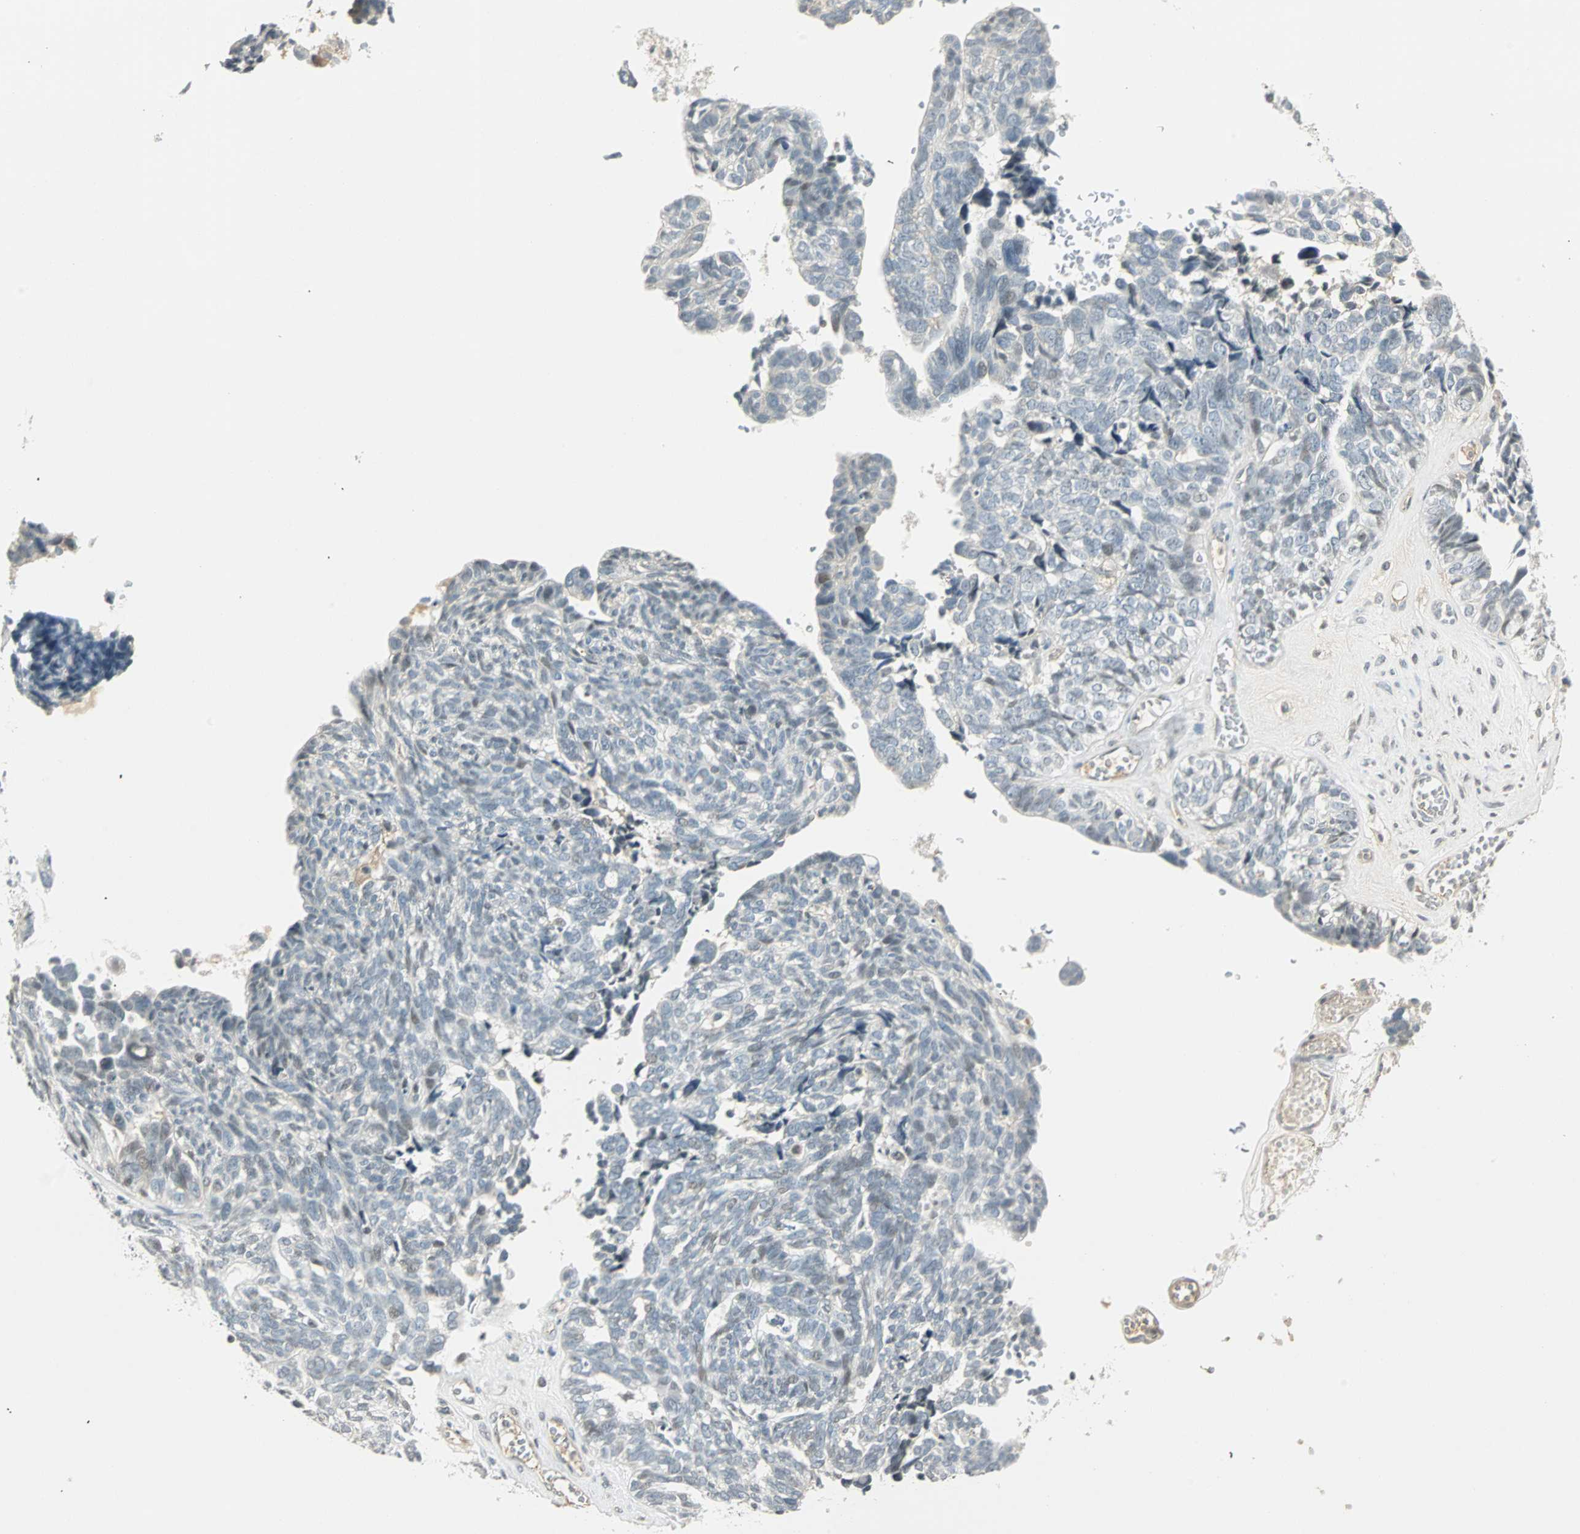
{"staining": {"intensity": "weak", "quantity": "<25%", "location": "nuclear"}, "tissue": "ovarian cancer", "cell_type": "Tumor cells", "image_type": "cancer", "snomed": [{"axis": "morphology", "description": "Cystadenocarcinoma, serous, NOS"}, {"axis": "topography", "description": "Ovary"}], "caption": "Immunohistochemistry photomicrograph of human ovarian cancer stained for a protein (brown), which reveals no staining in tumor cells.", "gene": "SMAD3", "patient": {"sex": "female", "age": 79}}